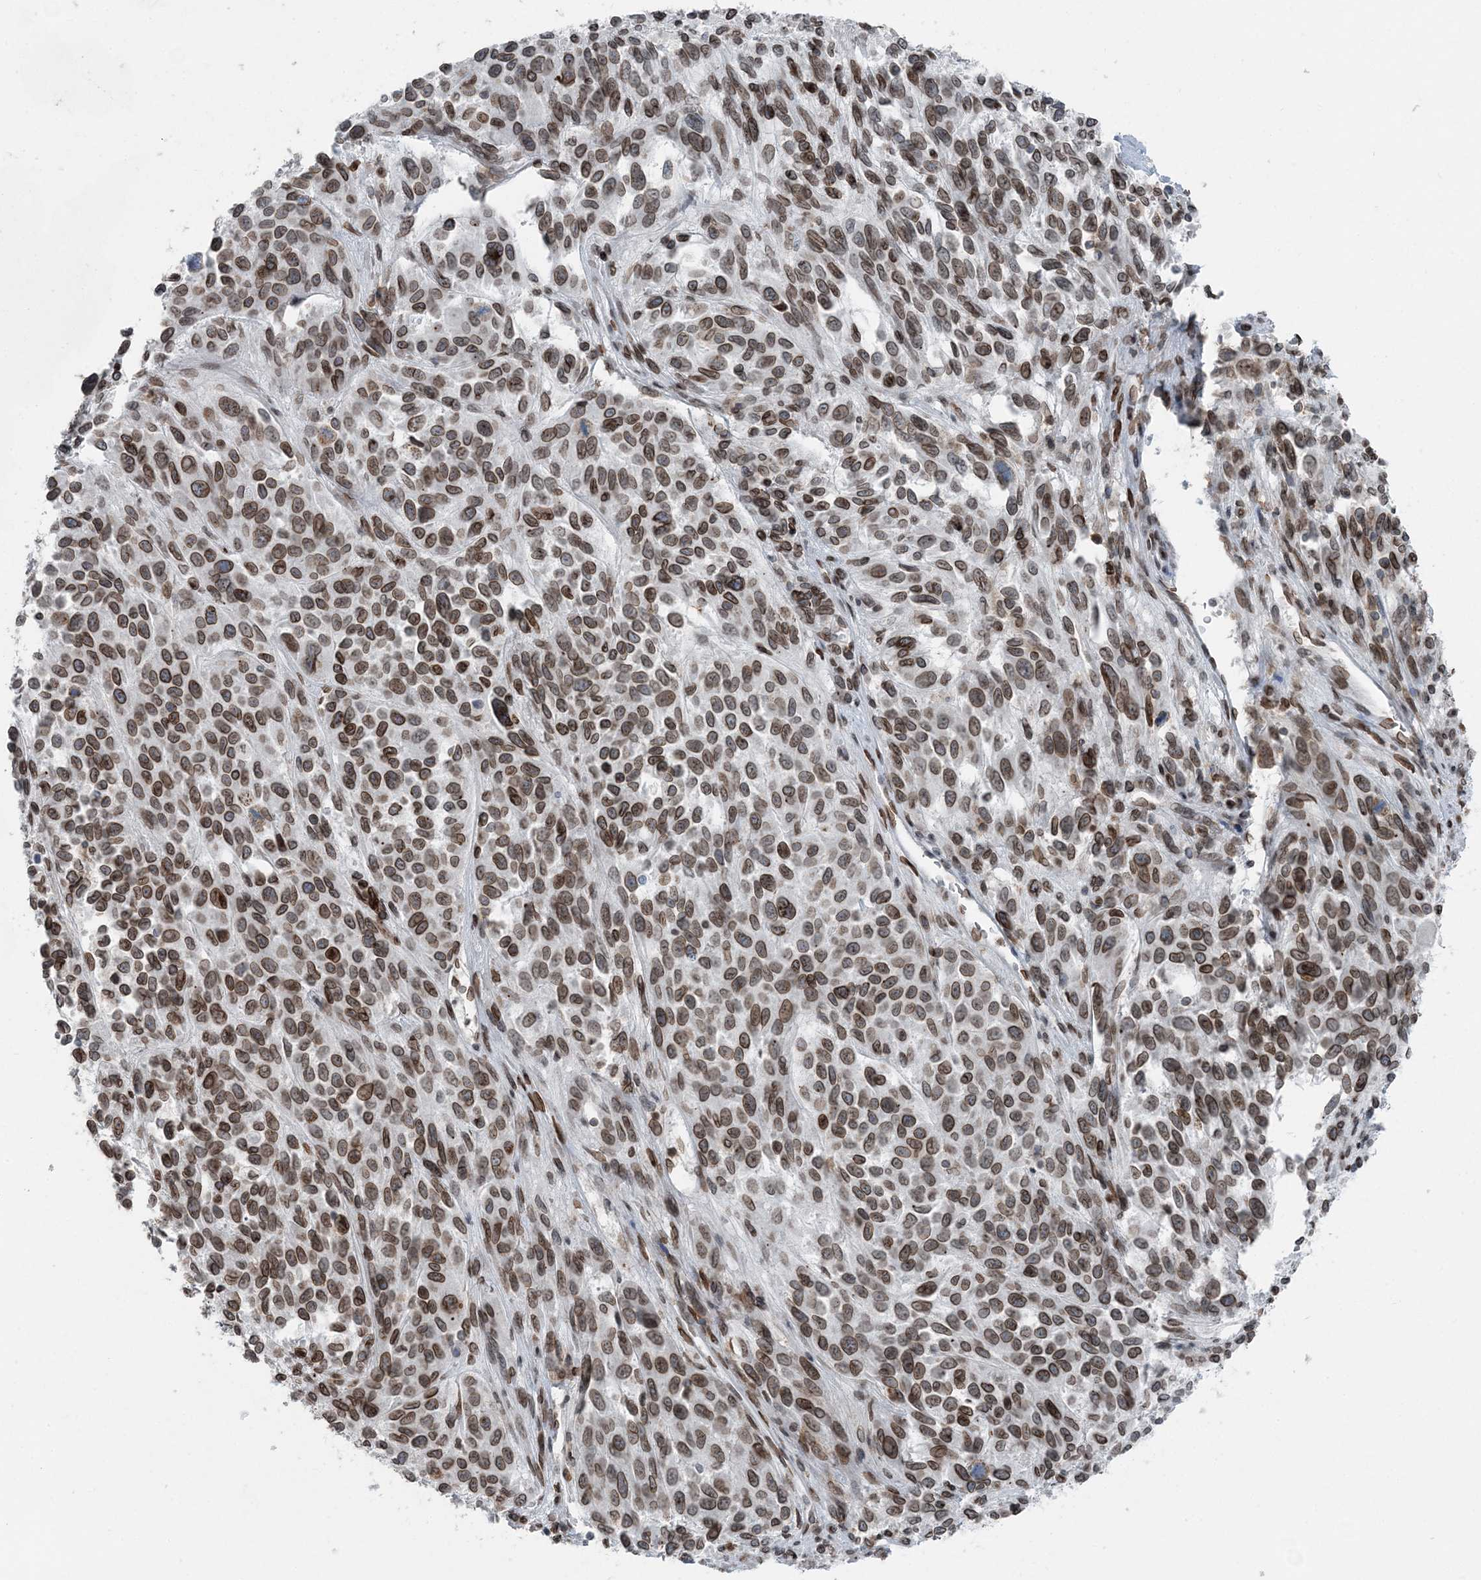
{"staining": {"intensity": "moderate", "quantity": ">75%", "location": "cytoplasmic/membranous,nuclear"}, "tissue": "melanoma", "cell_type": "Tumor cells", "image_type": "cancer", "snomed": [{"axis": "morphology", "description": "Malignant melanoma, Metastatic site"}, {"axis": "topography", "description": "Lymph node"}], "caption": "Immunohistochemistry (IHC) photomicrograph of human melanoma stained for a protein (brown), which shows medium levels of moderate cytoplasmic/membranous and nuclear expression in approximately >75% of tumor cells.", "gene": "GJD4", "patient": {"sex": "male", "age": 61}}